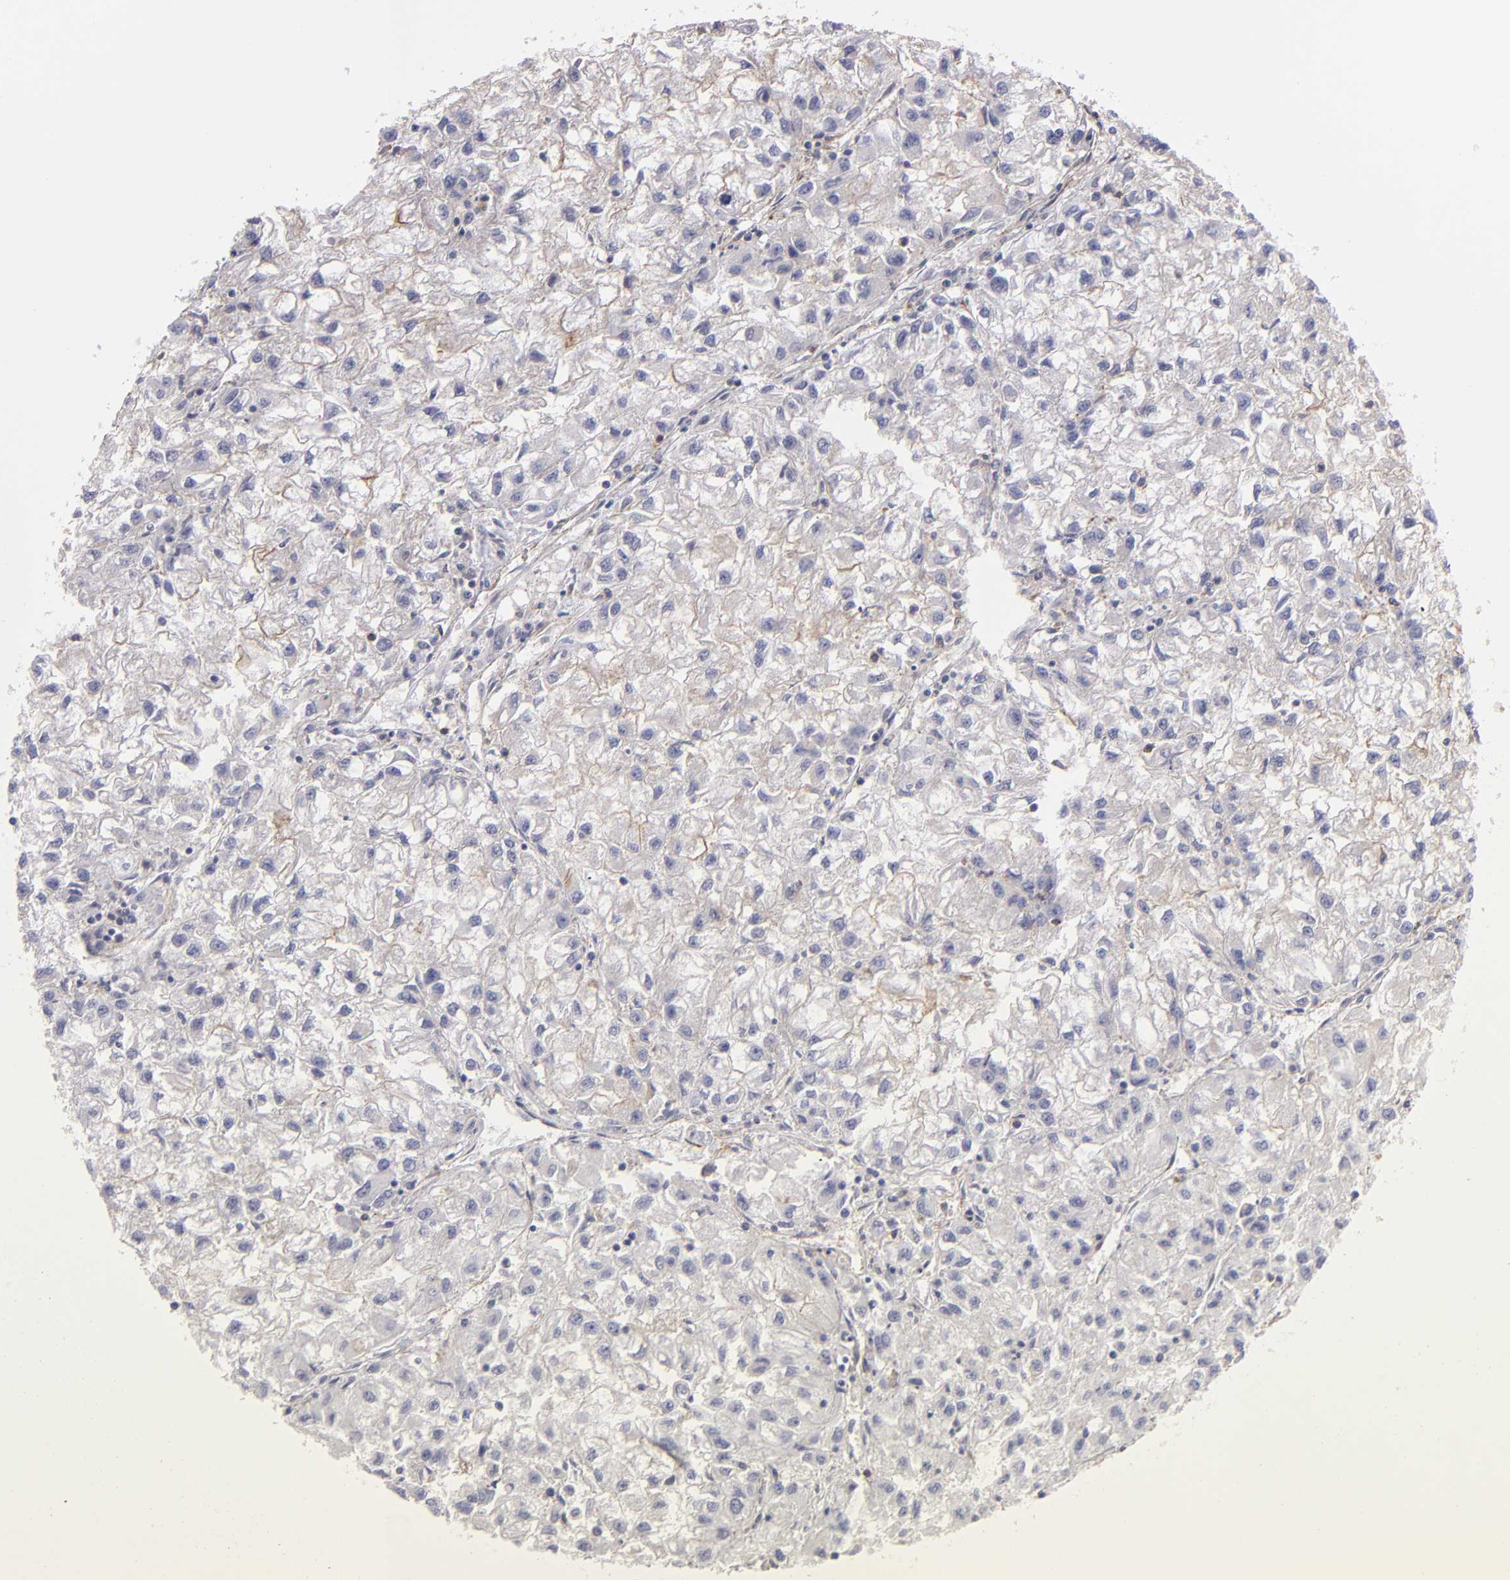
{"staining": {"intensity": "weak", "quantity": "25%-75%", "location": "cytoplasmic/membranous"}, "tissue": "renal cancer", "cell_type": "Tumor cells", "image_type": "cancer", "snomed": [{"axis": "morphology", "description": "Adenocarcinoma, NOS"}, {"axis": "topography", "description": "Kidney"}], "caption": "Immunohistochemistry image of human renal cancer stained for a protein (brown), which displays low levels of weak cytoplasmic/membranous staining in approximately 25%-75% of tumor cells.", "gene": "ABCB1", "patient": {"sex": "male", "age": 59}}